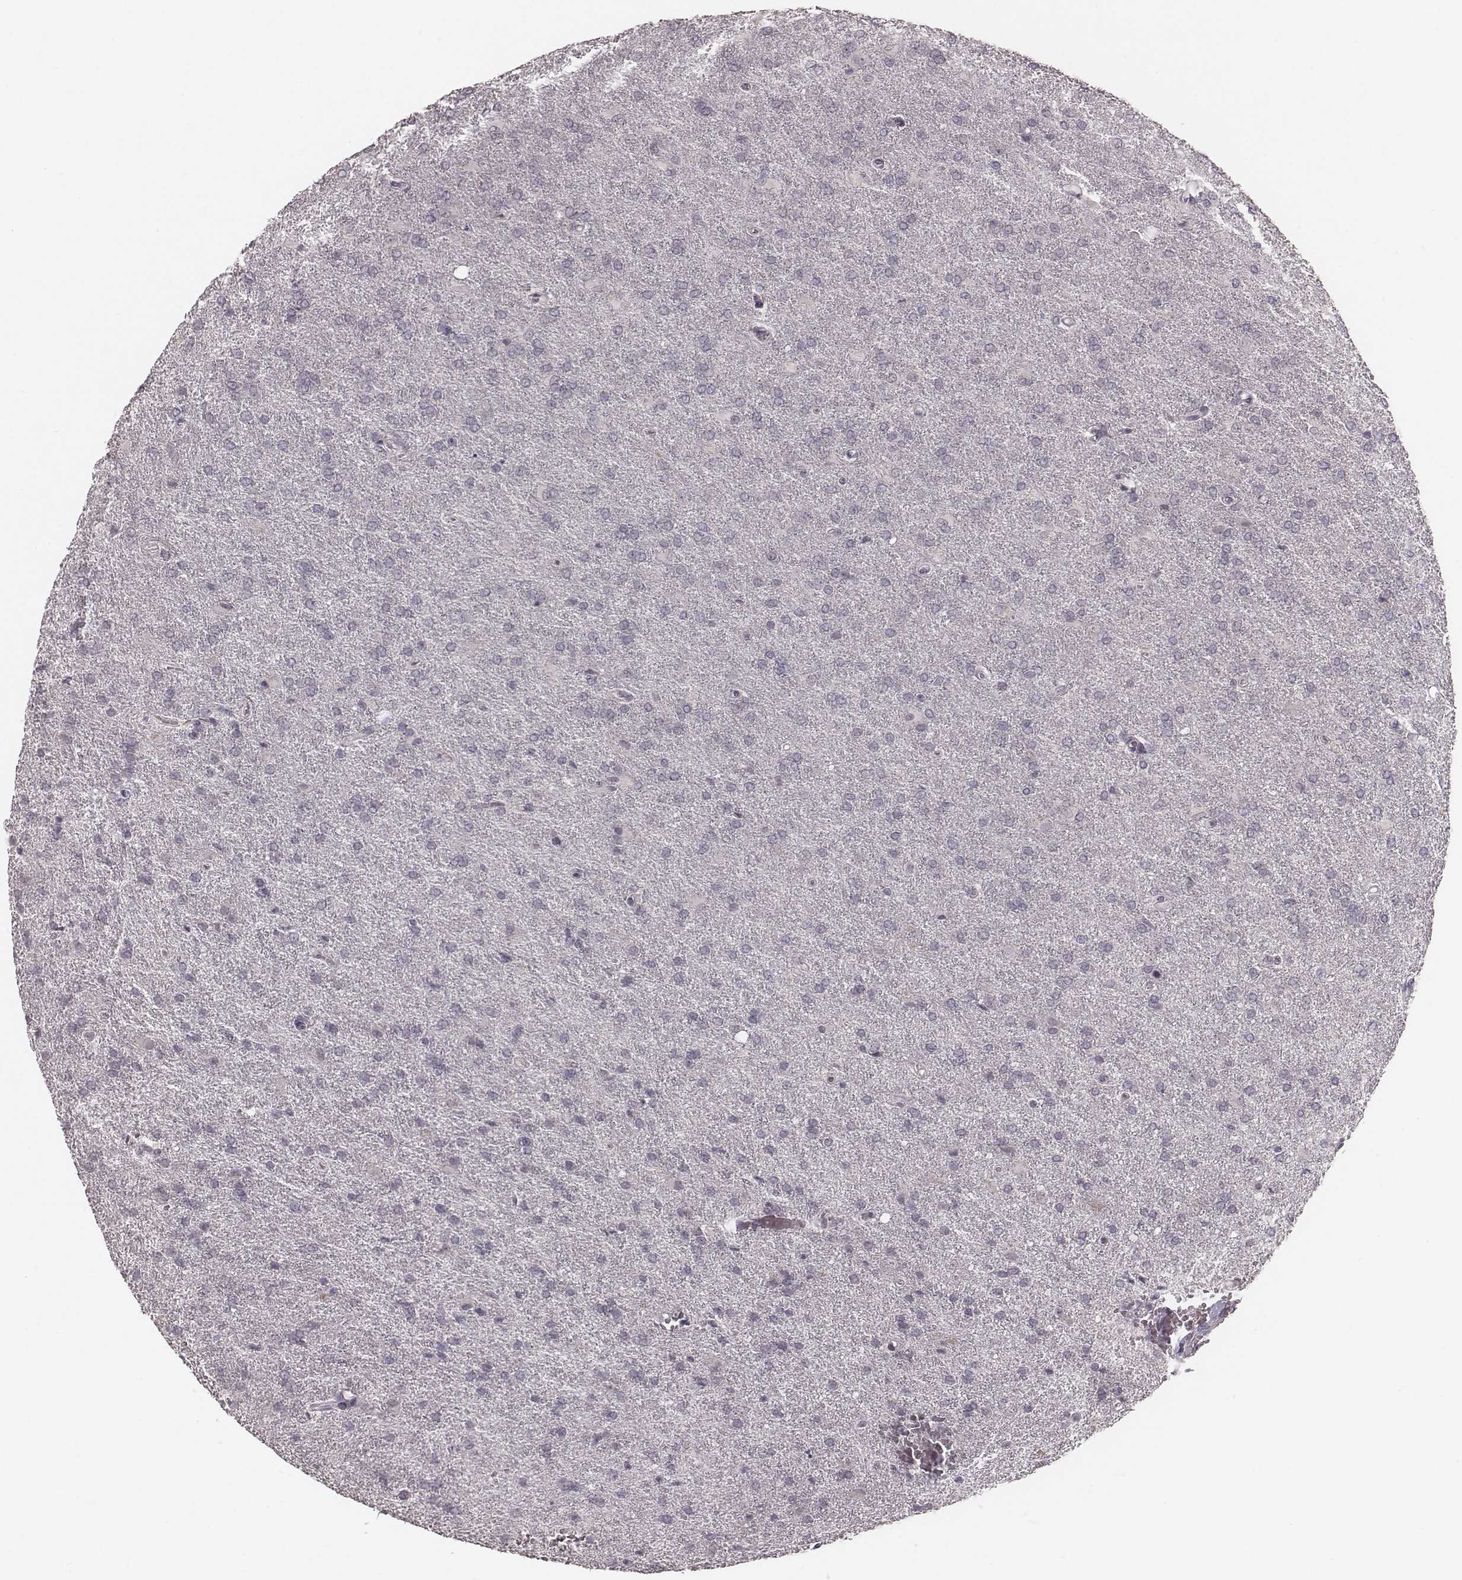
{"staining": {"intensity": "negative", "quantity": "none", "location": "none"}, "tissue": "glioma", "cell_type": "Tumor cells", "image_type": "cancer", "snomed": [{"axis": "morphology", "description": "Glioma, malignant, High grade"}, {"axis": "topography", "description": "Brain"}], "caption": "Human glioma stained for a protein using IHC exhibits no staining in tumor cells.", "gene": "IQCG", "patient": {"sex": "male", "age": 68}}